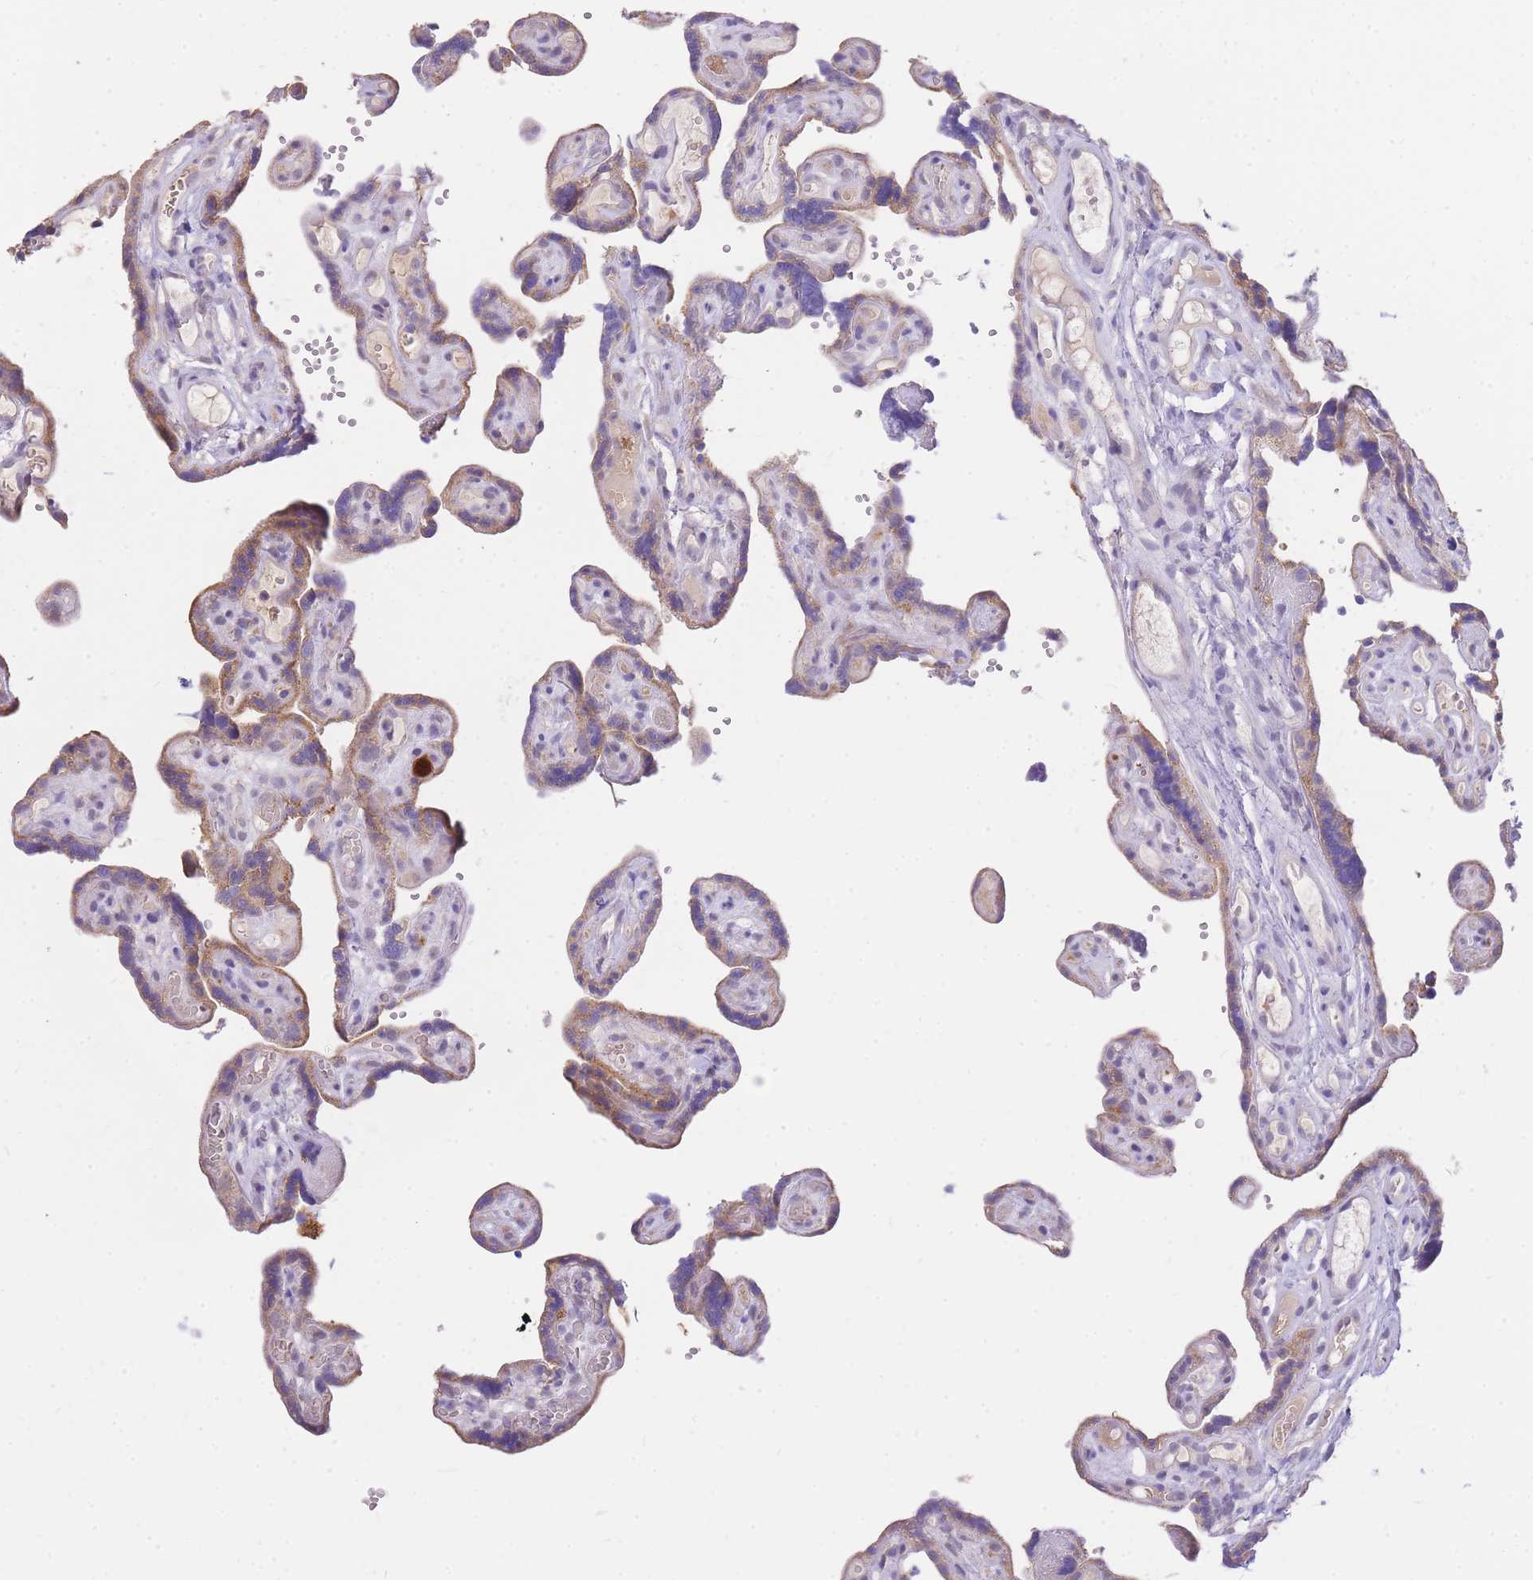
{"staining": {"intensity": "moderate", "quantity": ">75%", "location": "cytoplasmic/membranous"}, "tissue": "placenta", "cell_type": "Decidual cells", "image_type": "normal", "snomed": [{"axis": "morphology", "description": "Normal tissue, NOS"}, {"axis": "topography", "description": "Placenta"}], "caption": "Placenta stained with IHC shows moderate cytoplasmic/membranous expression in approximately >75% of decidual cells. (brown staining indicates protein expression, while blue staining denotes nuclei).", "gene": "C2orf88", "patient": {"sex": "female", "age": 30}}